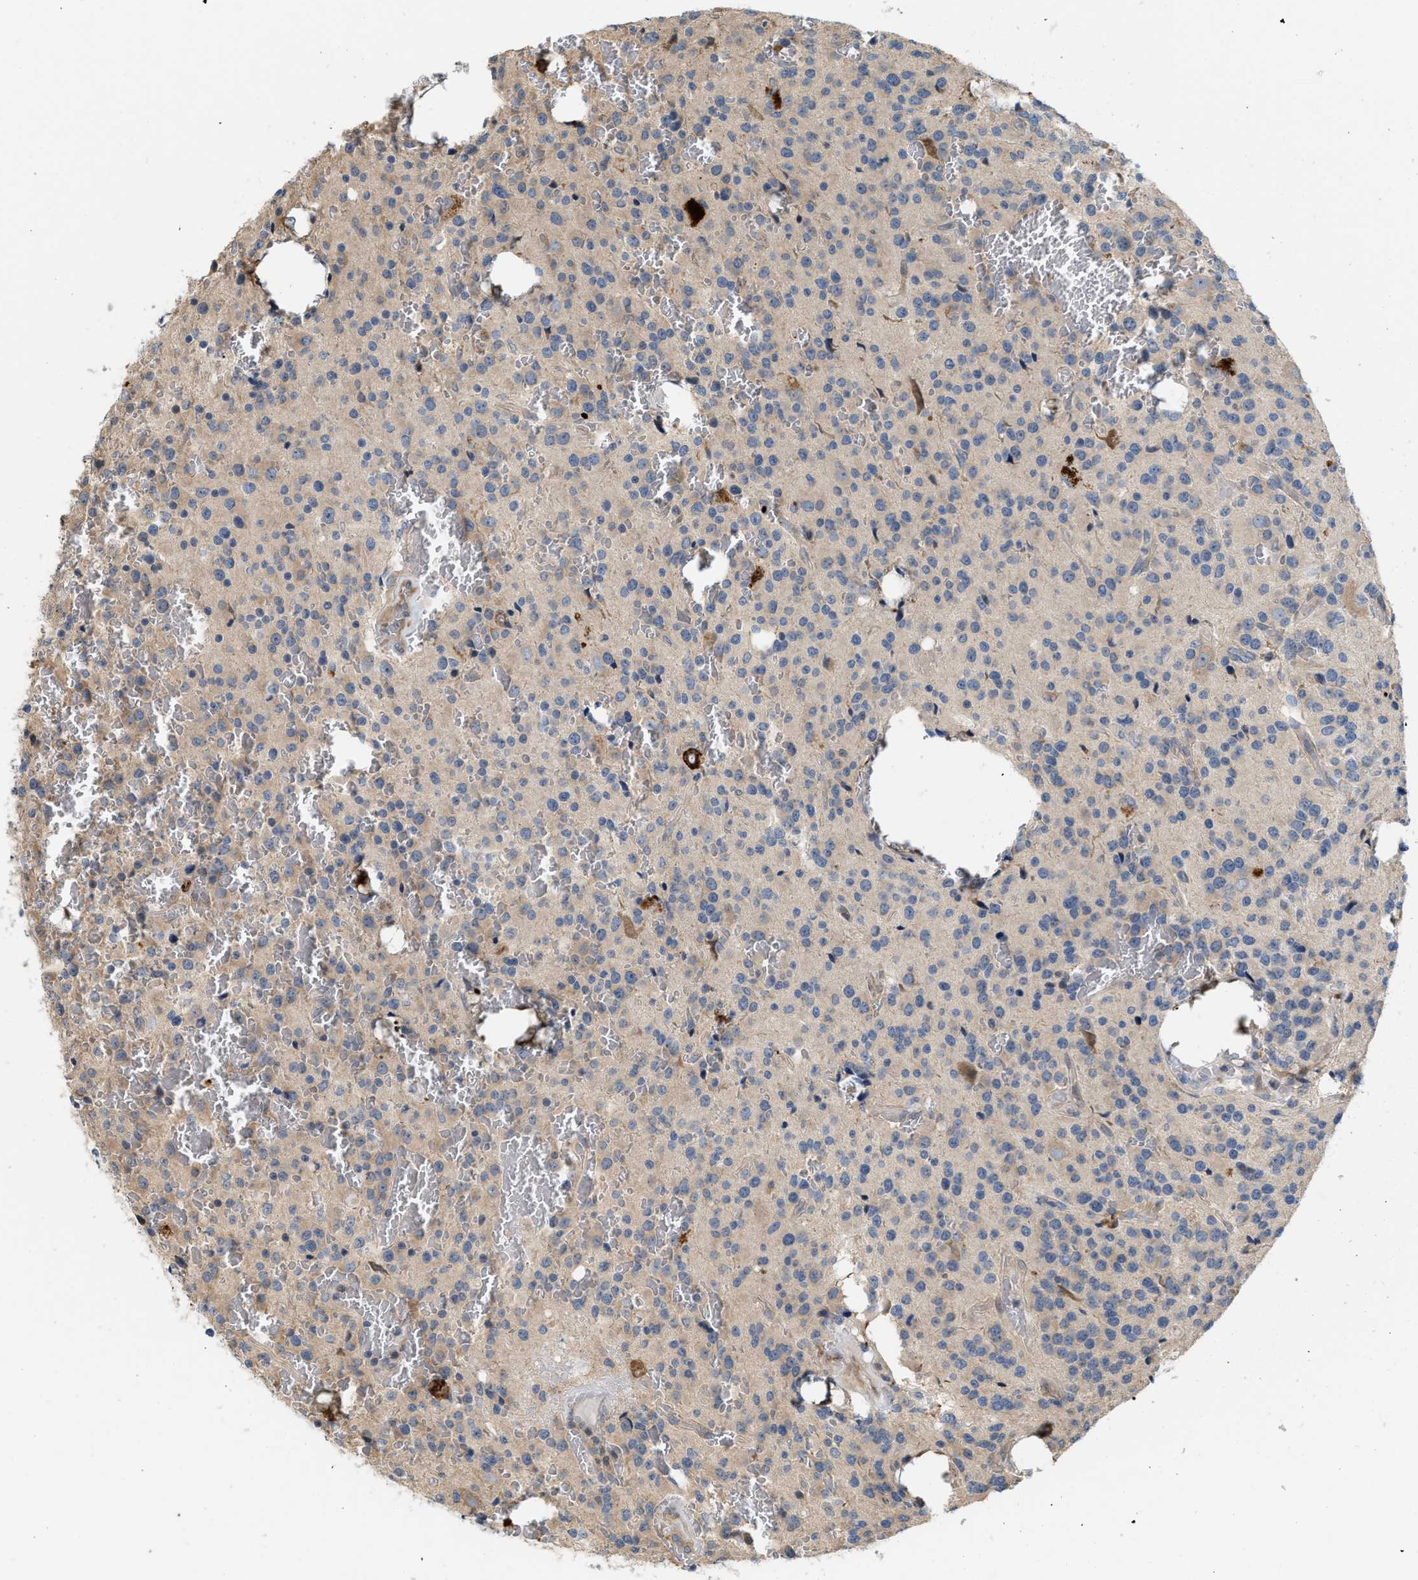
{"staining": {"intensity": "weak", "quantity": "<25%", "location": "cytoplasmic/membranous"}, "tissue": "glioma", "cell_type": "Tumor cells", "image_type": "cancer", "snomed": [{"axis": "morphology", "description": "Glioma, malignant, Low grade"}, {"axis": "topography", "description": "Brain"}], "caption": "IHC of human glioma shows no staining in tumor cells.", "gene": "CSNK1A1", "patient": {"sex": "male", "age": 58}}